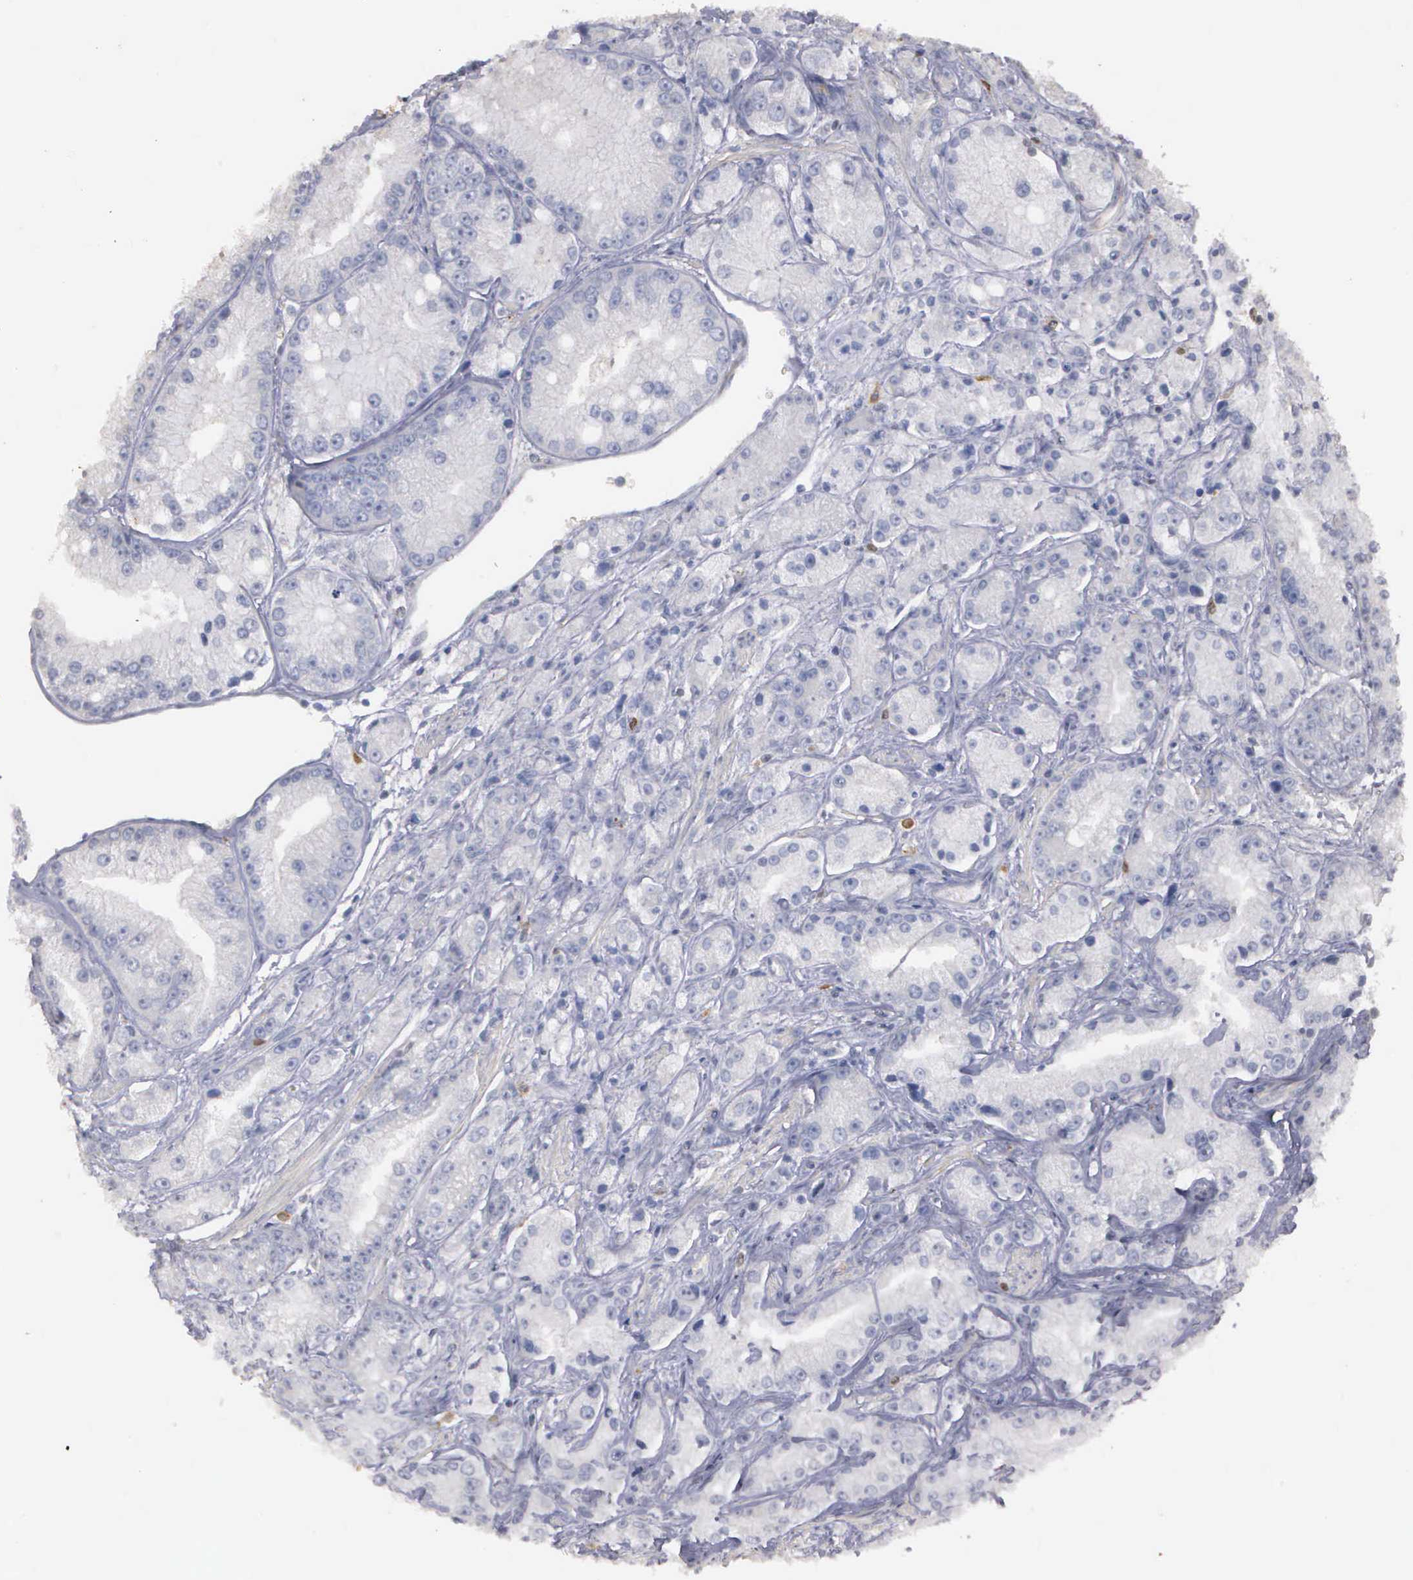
{"staining": {"intensity": "negative", "quantity": "none", "location": "none"}, "tissue": "prostate cancer", "cell_type": "Tumor cells", "image_type": "cancer", "snomed": [{"axis": "morphology", "description": "Adenocarcinoma, Medium grade"}, {"axis": "topography", "description": "Prostate"}], "caption": "The image exhibits no staining of tumor cells in prostate cancer (medium-grade adenocarcinoma).", "gene": "ENO3", "patient": {"sex": "male", "age": 72}}